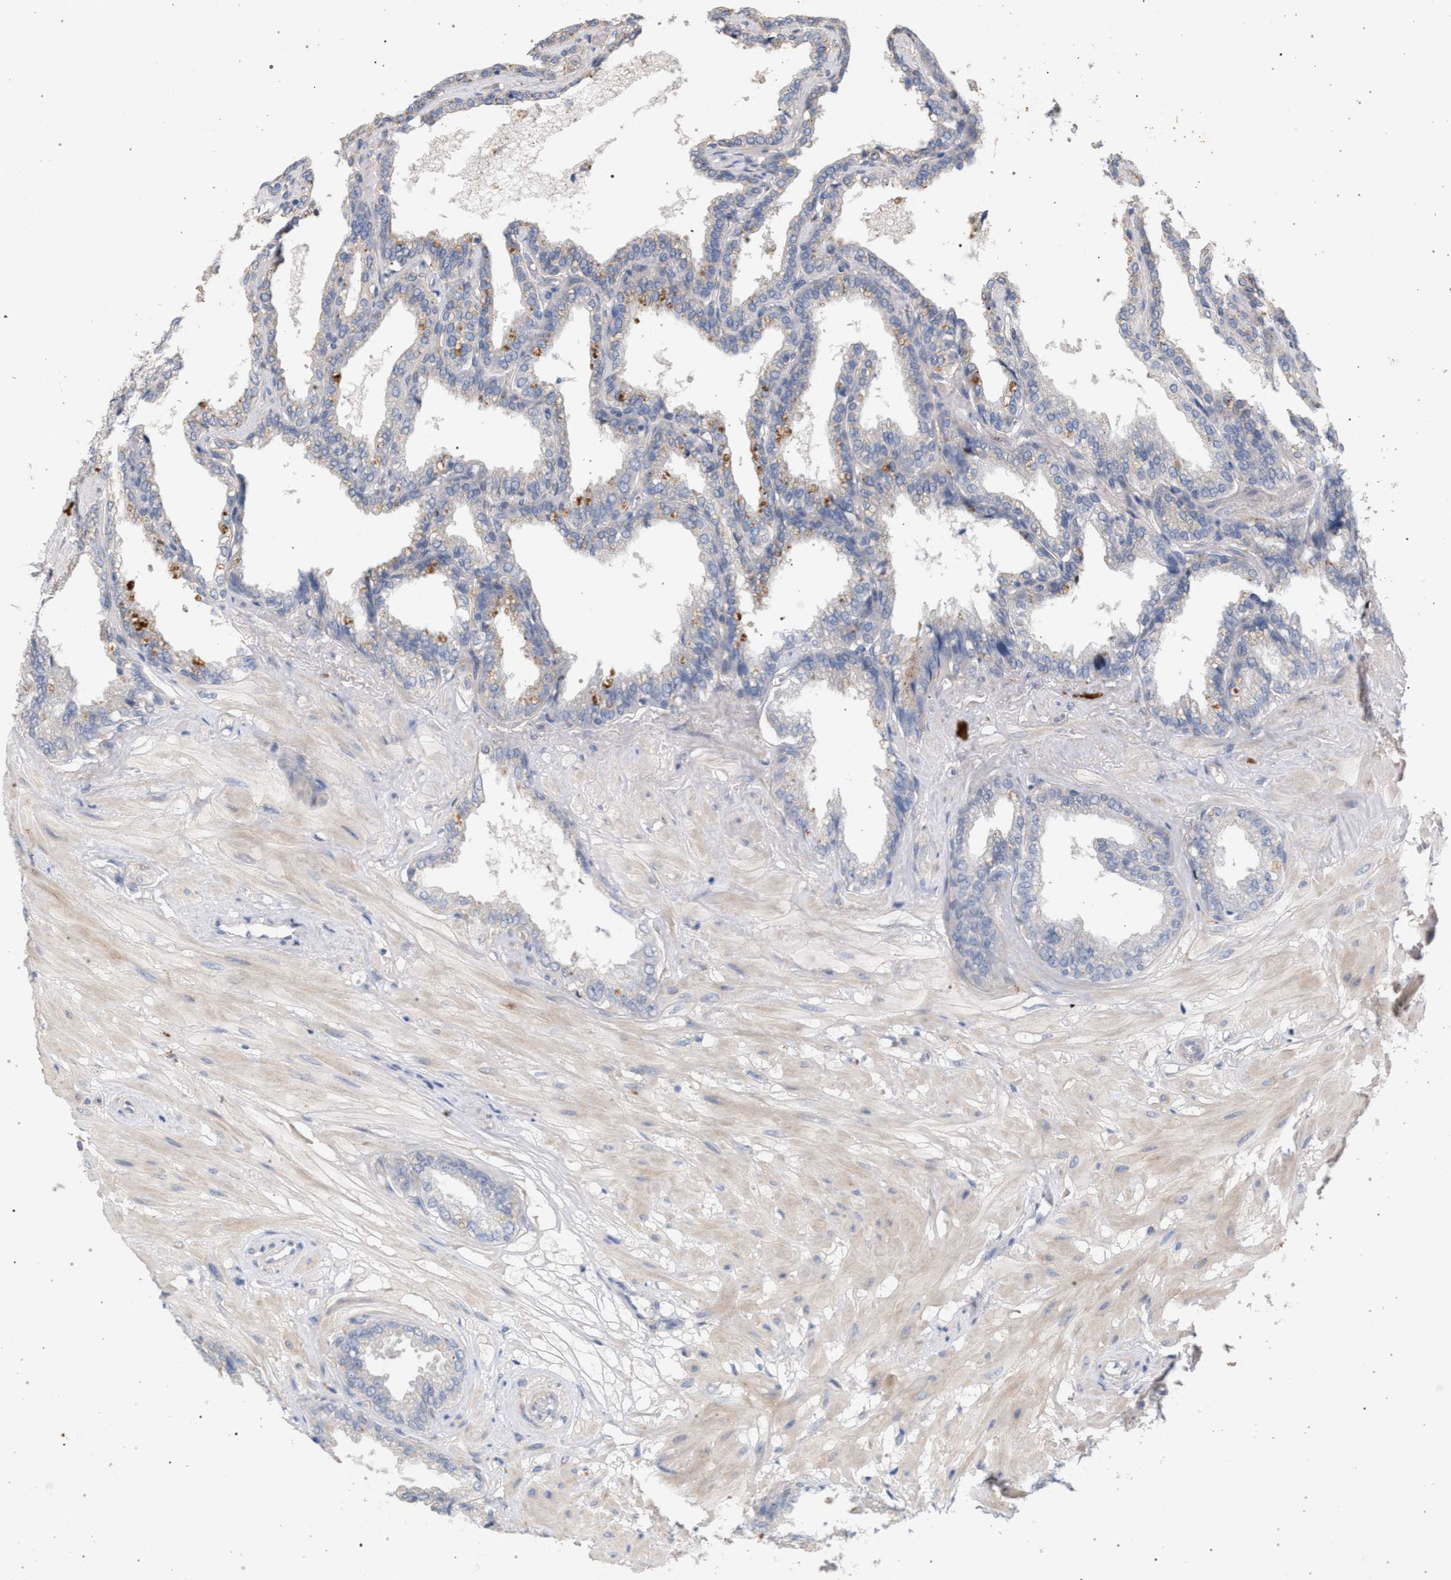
{"staining": {"intensity": "weak", "quantity": "<25%", "location": "cytoplasmic/membranous"}, "tissue": "seminal vesicle", "cell_type": "Glandular cells", "image_type": "normal", "snomed": [{"axis": "morphology", "description": "Normal tissue, NOS"}, {"axis": "topography", "description": "Seminal veicle"}], "caption": "DAB (3,3'-diaminobenzidine) immunohistochemical staining of benign human seminal vesicle exhibits no significant staining in glandular cells. (Stains: DAB (3,3'-diaminobenzidine) IHC with hematoxylin counter stain, Microscopy: brightfield microscopy at high magnification).", "gene": "MAMDC2", "patient": {"sex": "male", "age": 46}}